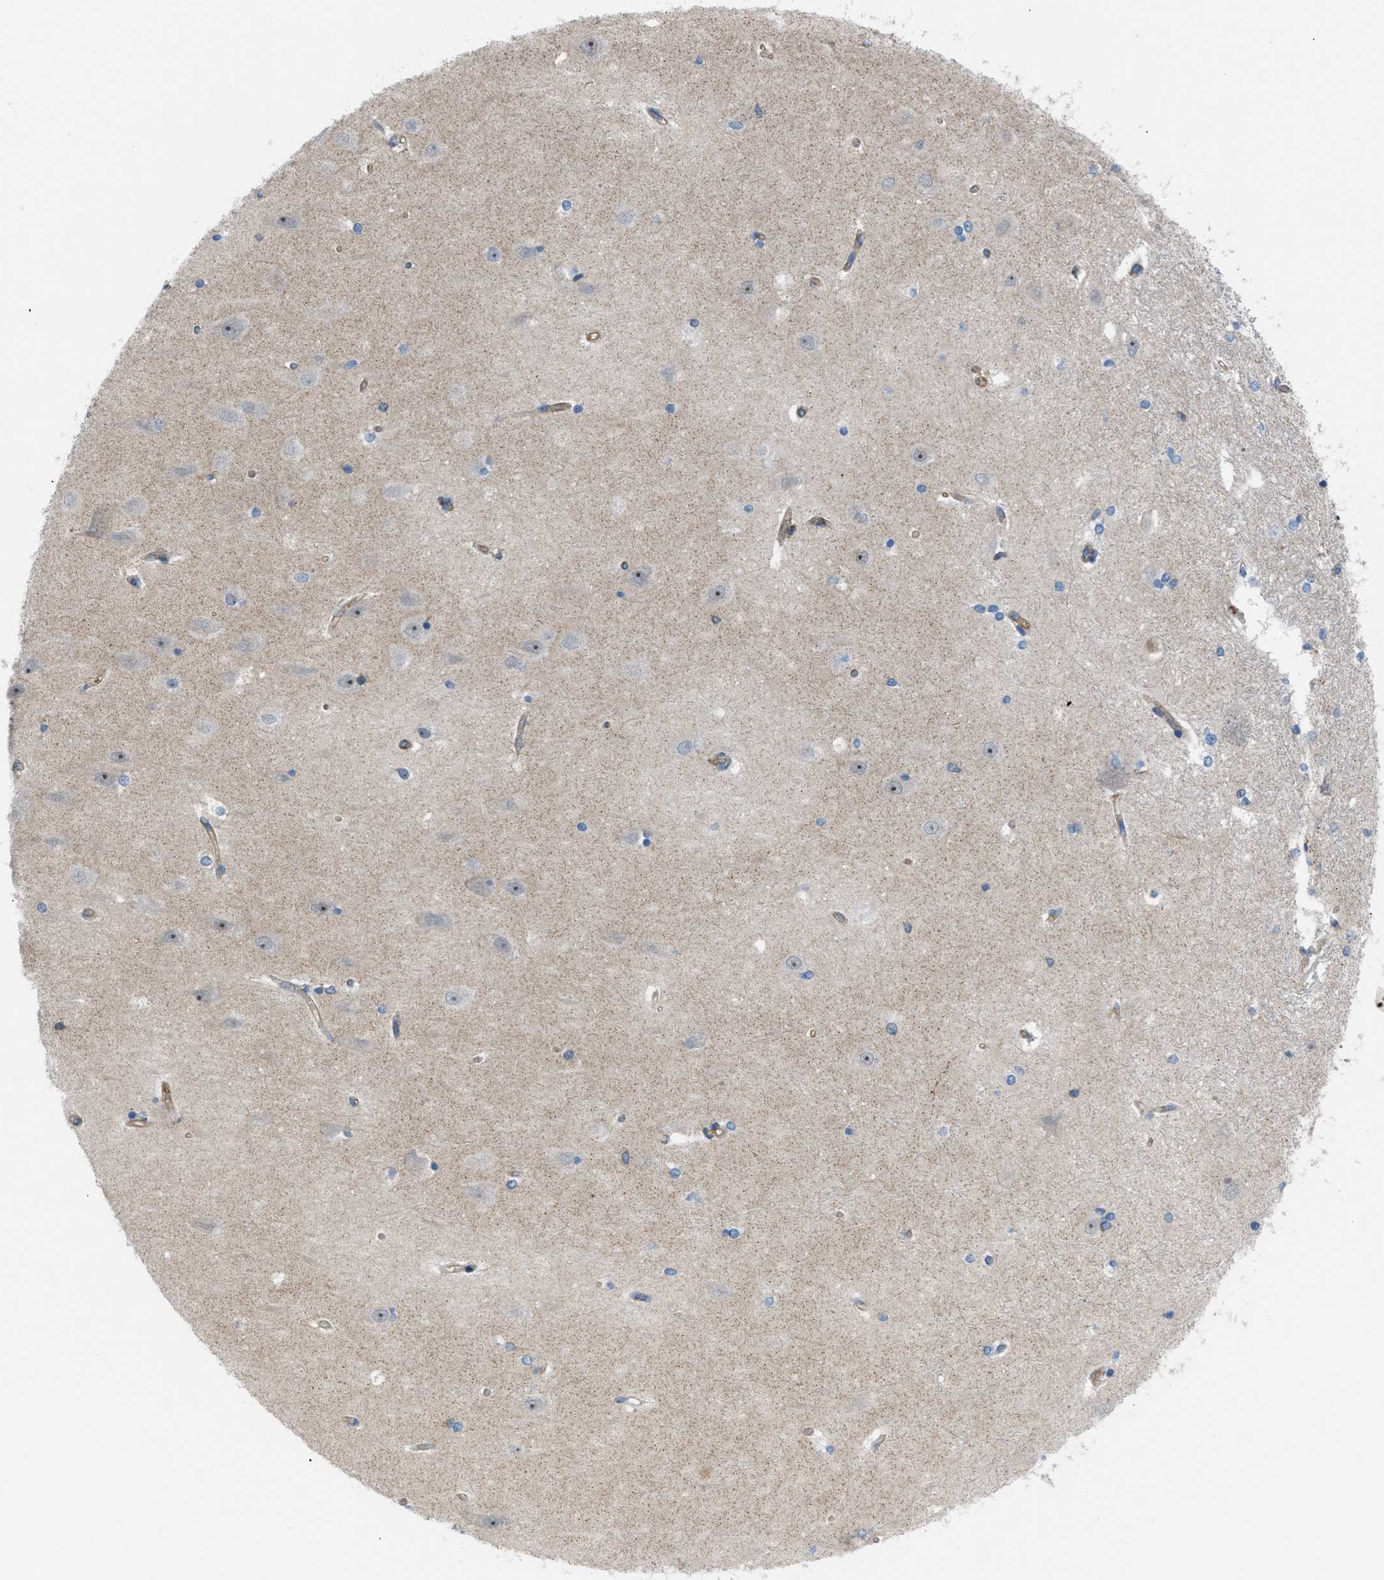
{"staining": {"intensity": "negative", "quantity": "none", "location": "none"}, "tissue": "hippocampus", "cell_type": "Glial cells", "image_type": "normal", "snomed": [{"axis": "morphology", "description": "Normal tissue, NOS"}, {"axis": "topography", "description": "Hippocampus"}], "caption": "DAB (3,3'-diaminobenzidine) immunohistochemical staining of benign human hippocampus demonstrates no significant positivity in glial cells.", "gene": "ATP2A3", "patient": {"sex": "male", "age": 45}}